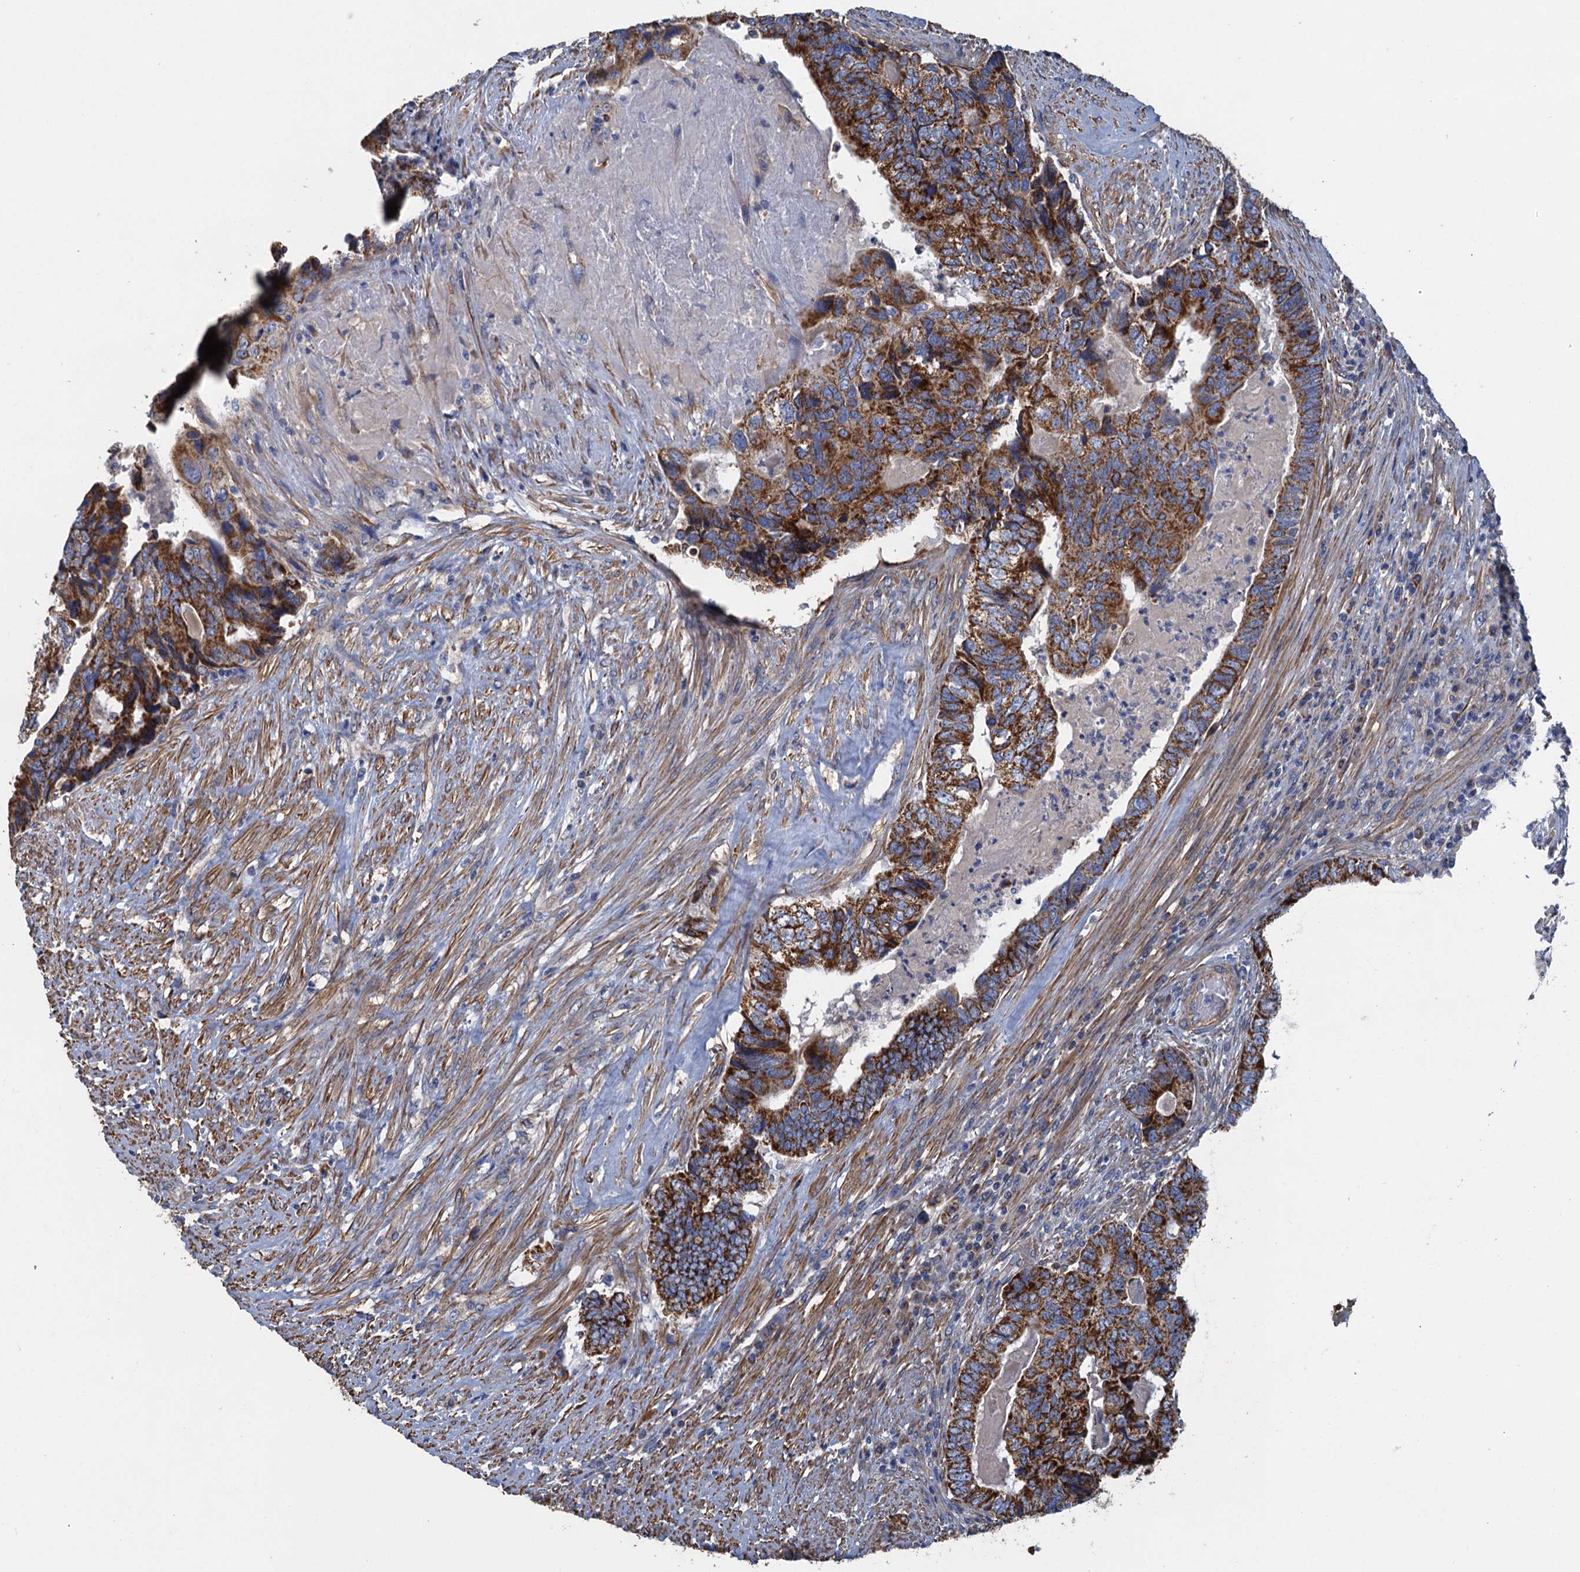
{"staining": {"intensity": "strong", "quantity": ">75%", "location": "cytoplasmic/membranous"}, "tissue": "colorectal cancer", "cell_type": "Tumor cells", "image_type": "cancer", "snomed": [{"axis": "morphology", "description": "Adenocarcinoma, NOS"}, {"axis": "topography", "description": "Colon"}], "caption": "Strong cytoplasmic/membranous staining for a protein is appreciated in approximately >75% of tumor cells of adenocarcinoma (colorectal) using IHC.", "gene": "GCSH", "patient": {"sex": "female", "age": 67}}